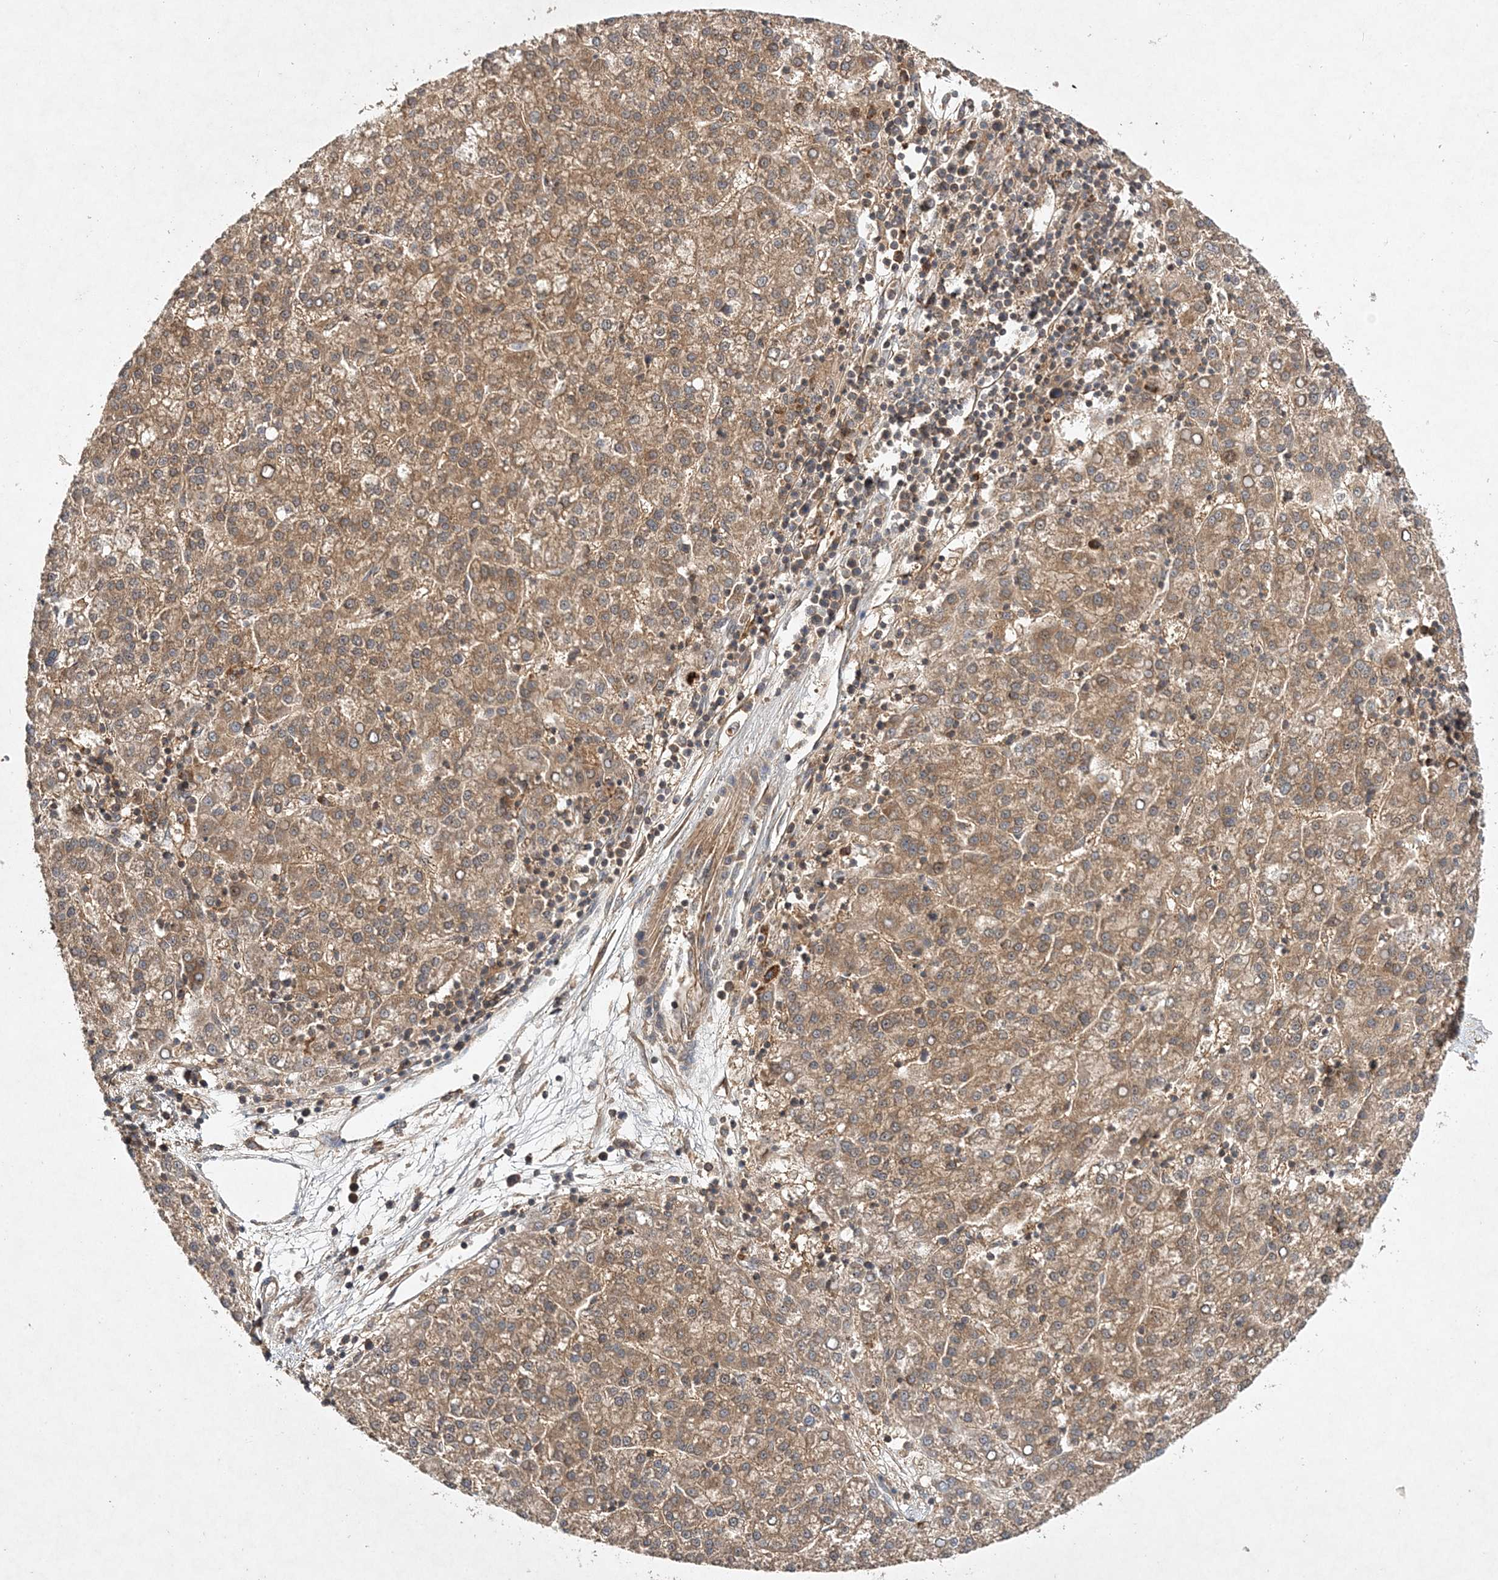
{"staining": {"intensity": "moderate", "quantity": ">75%", "location": "cytoplasmic/membranous"}, "tissue": "liver cancer", "cell_type": "Tumor cells", "image_type": "cancer", "snomed": [{"axis": "morphology", "description": "Carcinoma, Hepatocellular, NOS"}, {"axis": "topography", "description": "Liver"}], "caption": "IHC of liver cancer displays medium levels of moderate cytoplasmic/membranous expression in about >75% of tumor cells.", "gene": "TMEM9B", "patient": {"sex": "female", "age": 58}}